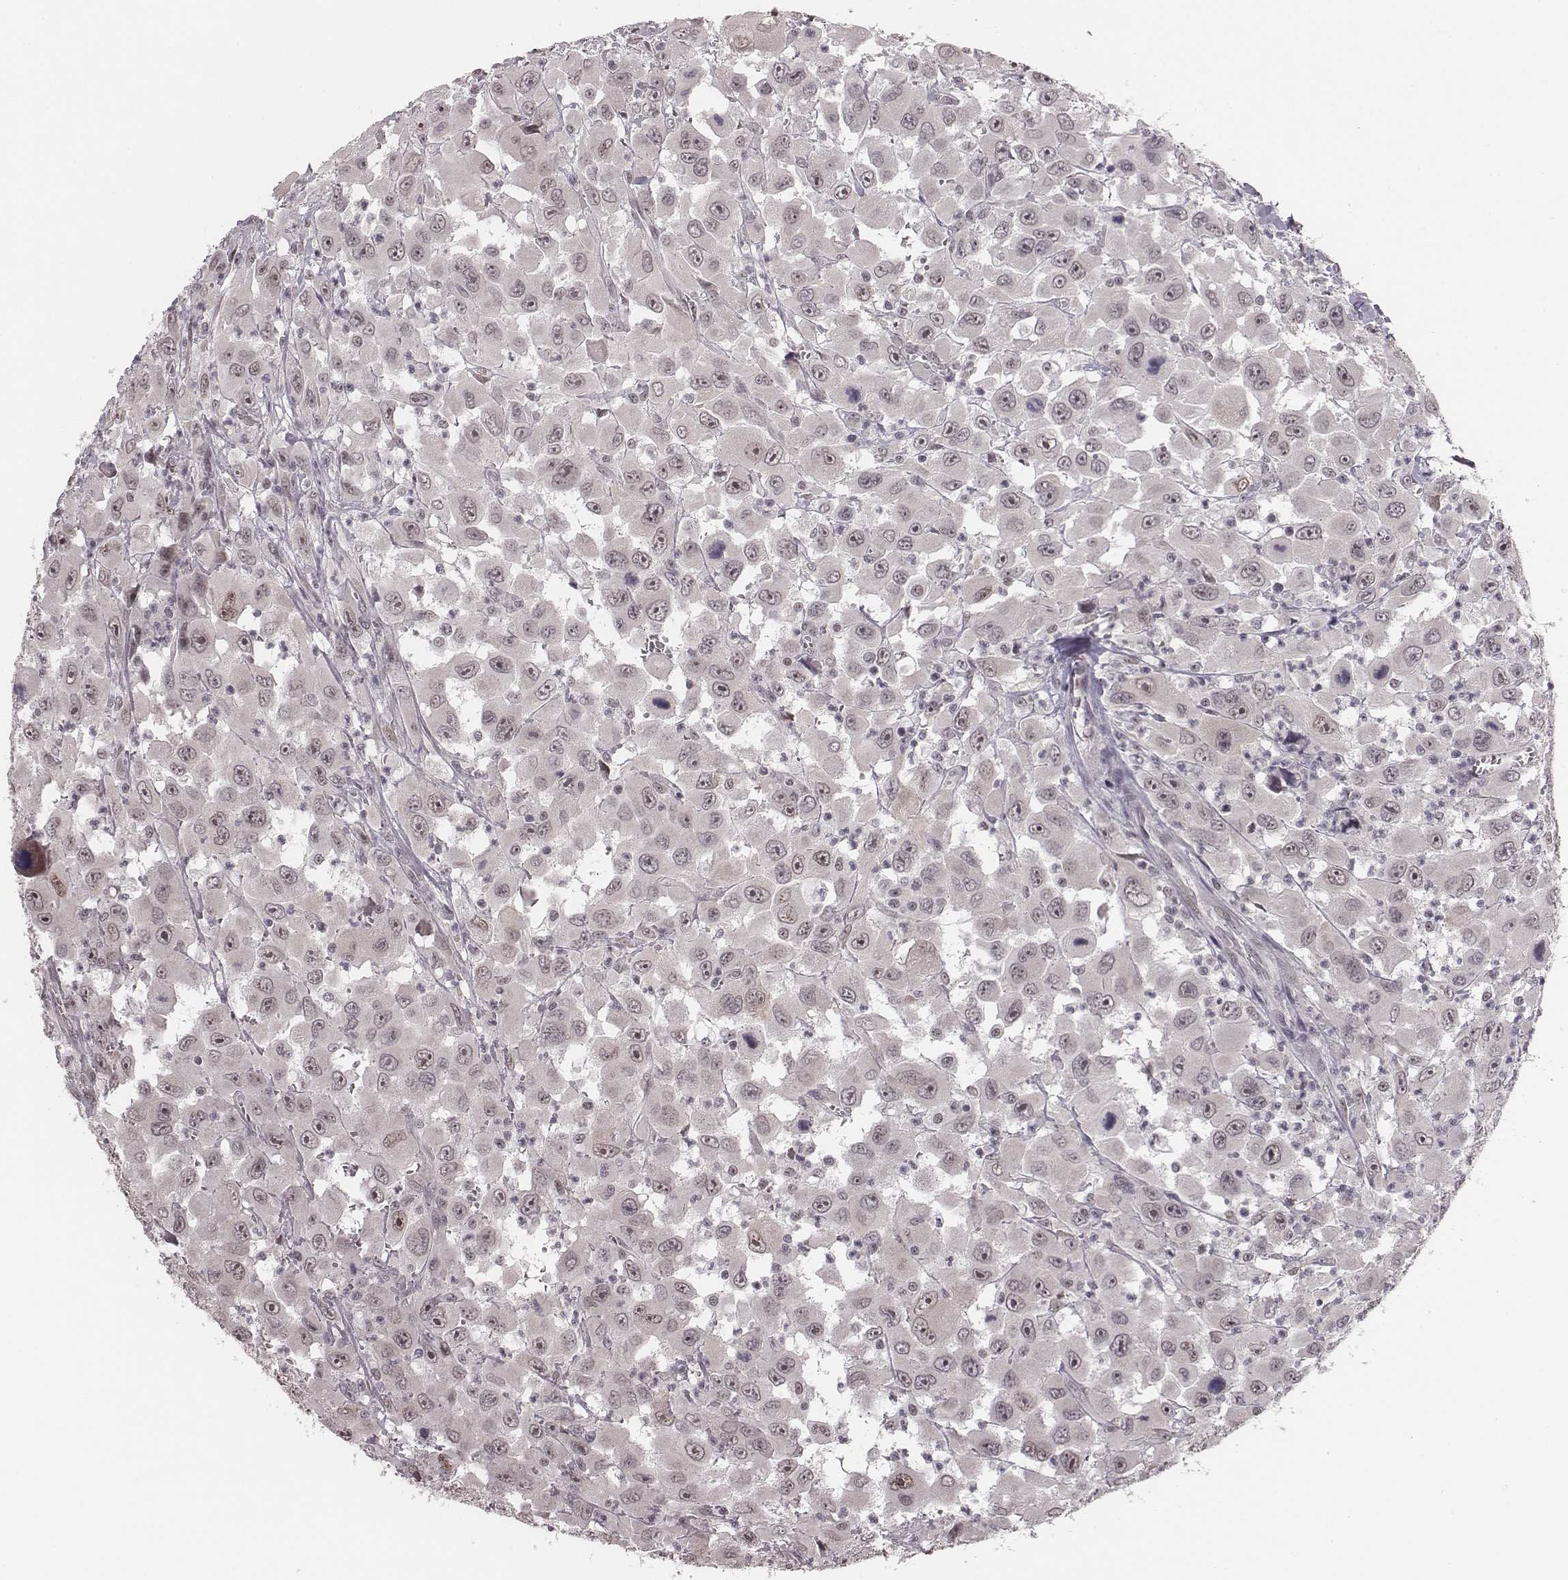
{"staining": {"intensity": "negative", "quantity": "none", "location": "none"}, "tissue": "head and neck cancer", "cell_type": "Tumor cells", "image_type": "cancer", "snomed": [{"axis": "morphology", "description": "Squamous cell carcinoma, NOS"}, {"axis": "morphology", "description": "Squamous cell carcinoma, metastatic, NOS"}, {"axis": "topography", "description": "Oral tissue"}, {"axis": "topography", "description": "Head-Neck"}], "caption": "The photomicrograph exhibits no significant positivity in tumor cells of head and neck cancer (squamous cell carcinoma).", "gene": "RPGRIP1", "patient": {"sex": "female", "age": 85}}